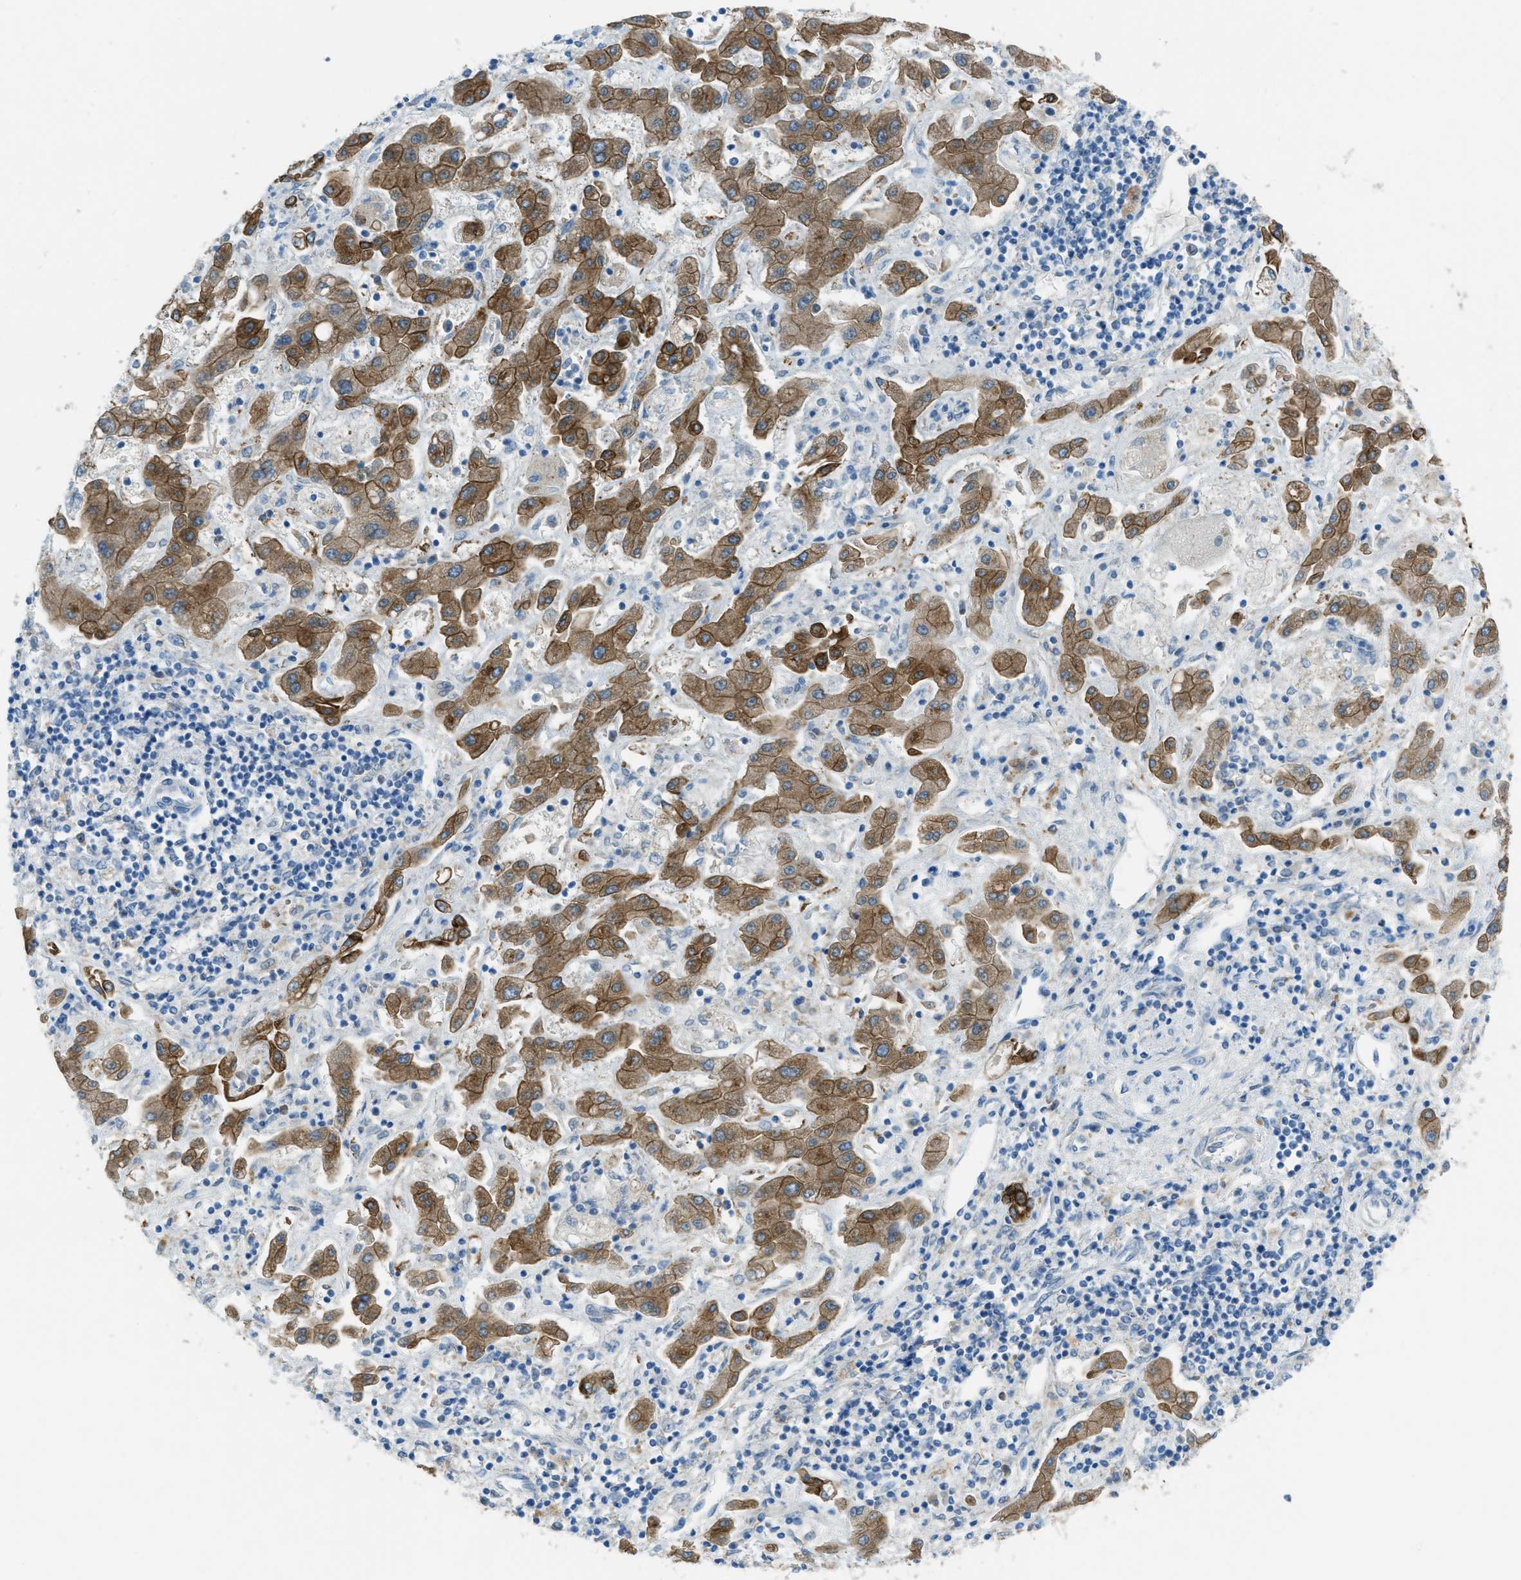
{"staining": {"intensity": "moderate", "quantity": ">75%", "location": "cytoplasmic/membranous"}, "tissue": "liver cancer", "cell_type": "Tumor cells", "image_type": "cancer", "snomed": [{"axis": "morphology", "description": "Cholangiocarcinoma"}, {"axis": "topography", "description": "Liver"}], "caption": "Liver cancer was stained to show a protein in brown. There is medium levels of moderate cytoplasmic/membranous expression in approximately >75% of tumor cells.", "gene": "KLHL8", "patient": {"sex": "male", "age": 50}}